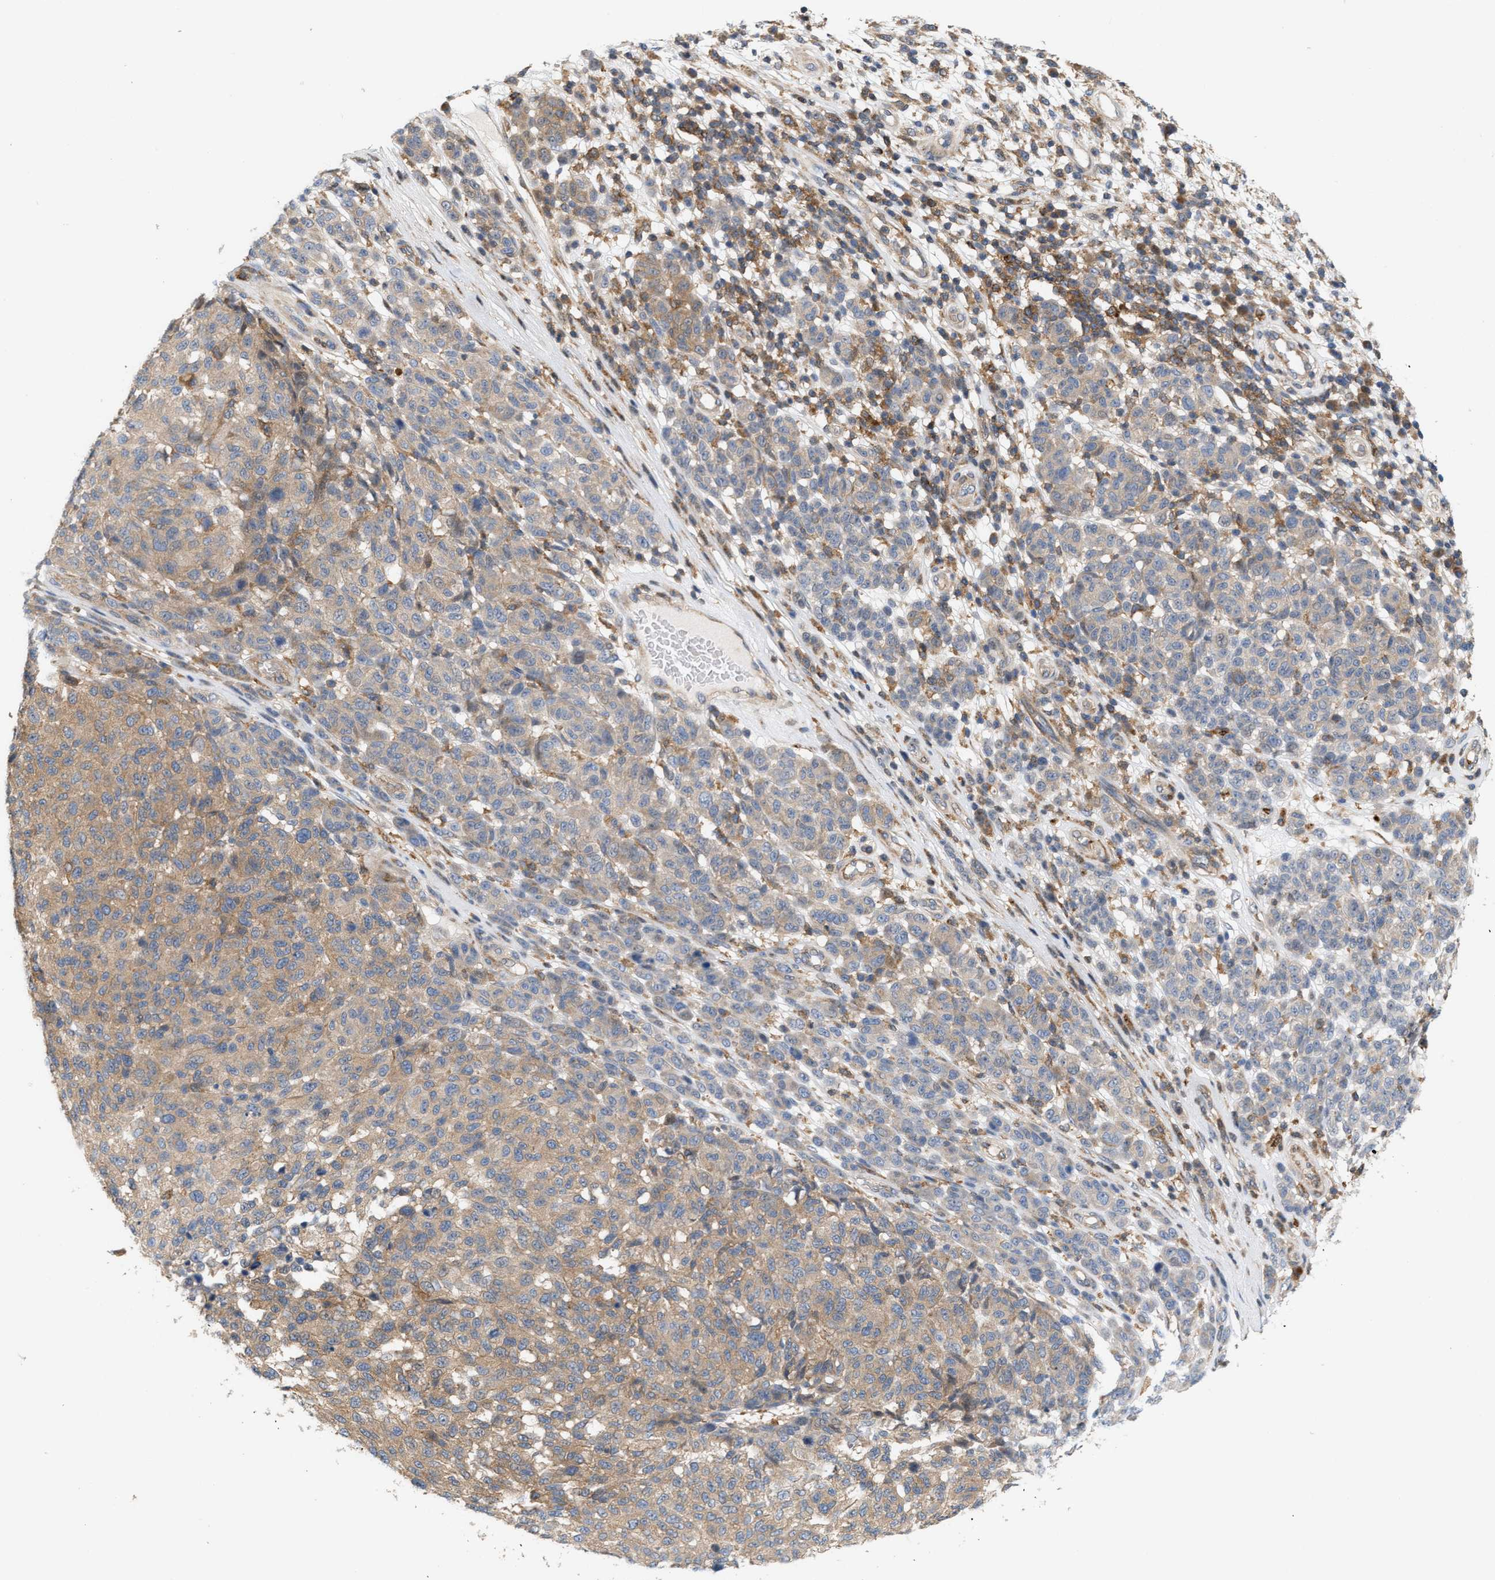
{"staining": {"intensity": "weak", "quantity": ">75%", "location": "cytoplasmic/membranous"}, "tissue": "melanoma", "cell_type": "Tumor cells", "image_type": "cancer", "snomed": [{"axis": "morphology", "description": "Malignant melanoma, NOS"}, {"axis": "topography", "description": "Skin"}], "caption": "Human melanoma stained with a protein marker demonstrates weak staining in tumor cells.", "gene": "DBNL", "patient": {"sex": "male", "age": 59}}